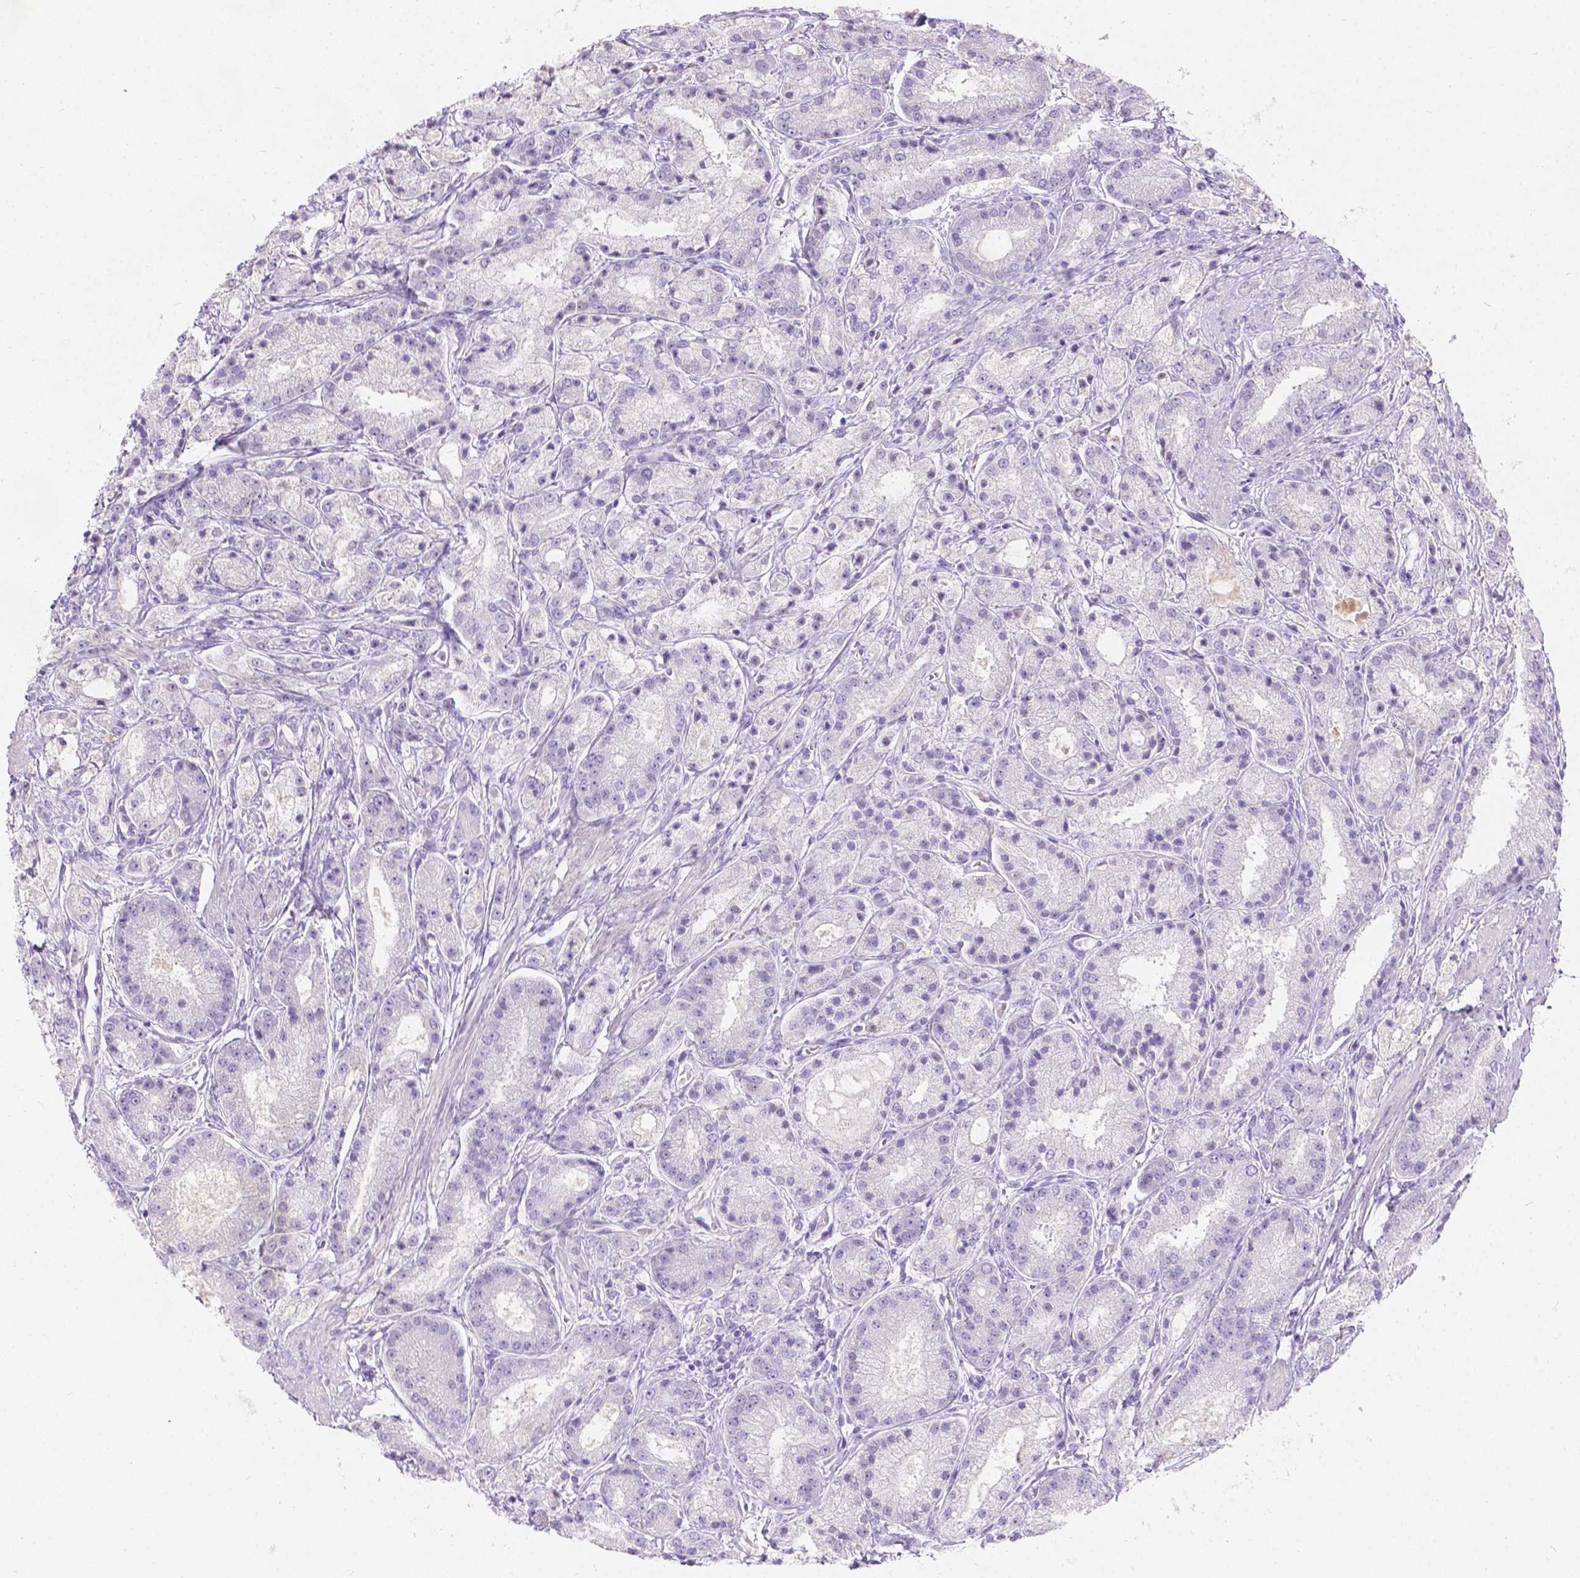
{"staining": {"intensity": "negative", "quantity": "none", "location": "none"}, "tissue": "prostate cancer", "cell_type": "Tumor cells", "image_type": "cancer", "snomed": [{"axis": "morphology", "description": "Adenocarcinoma, High grade"}, {"axis": "topography", "description": "Prostate"}], "caption": "An IHC histopathology image of high-grade adenocarcinoma (prostate) is shown. There is no staining in tumor cells of high-grade adenocarcinoma (prostate).", "gene": "GAL3ST2", "patient": {"sex": "male", "age": 67}}